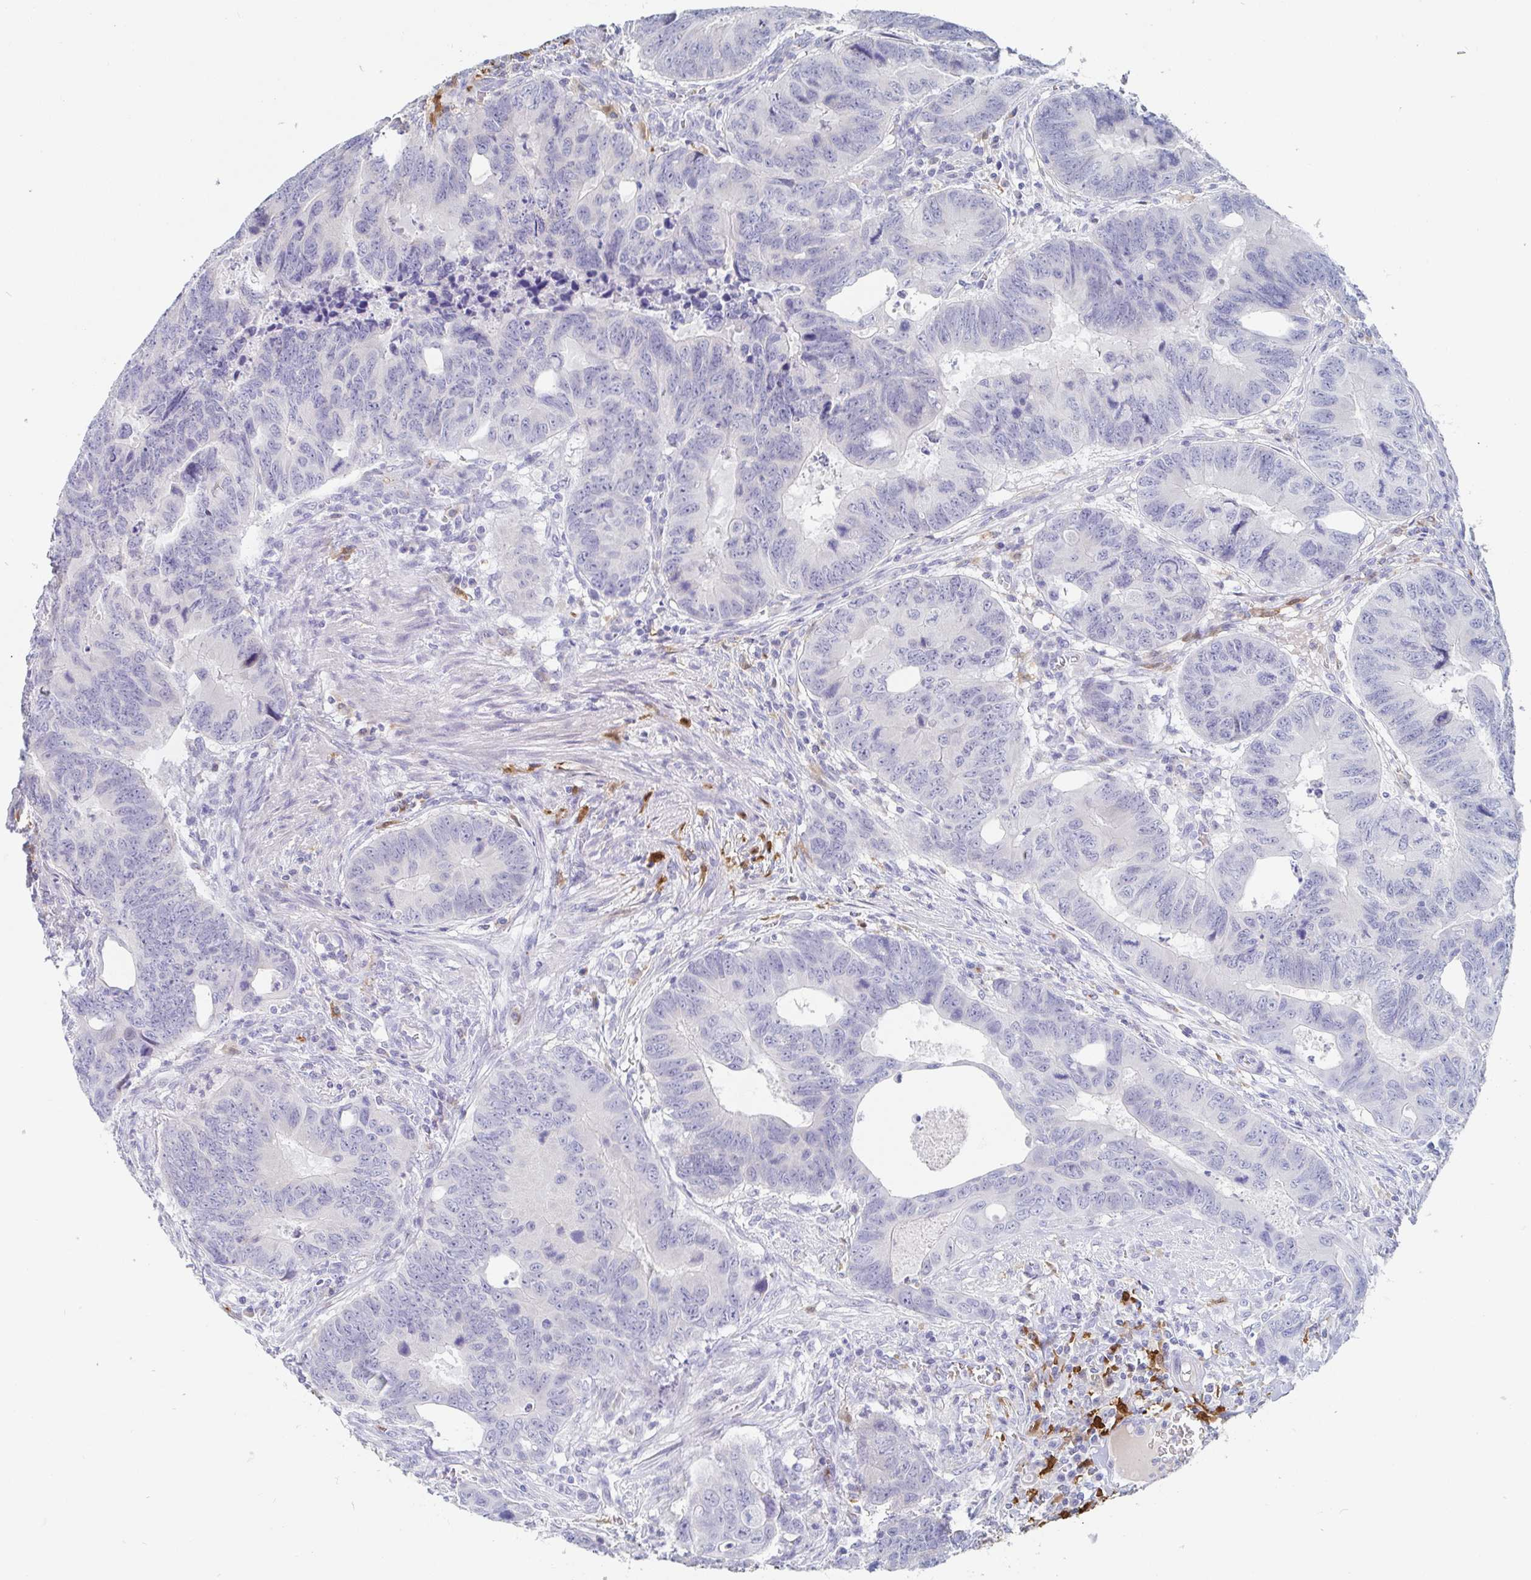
{"staining": {"intensity": "negative", "quantity": "none", "location": "none"}, "tissue": "colorectal cancer", "cell_type": "Tumor cells", "image_type": "cancer", "snomed": [{"axis": "morphology", "description": "Adenocarcinoma, NOS"}, {"axis": "topography", "description": "Colon"}], "caption": "Immunohistochemistry (IHC) image of neoplastic tissue: colorectal adenocarcinoma stained with DAB exhibits no significant protein positivity in tumor cells.", "gene": "OR2A4", "patient": {"sex": "male", "age": 62}}